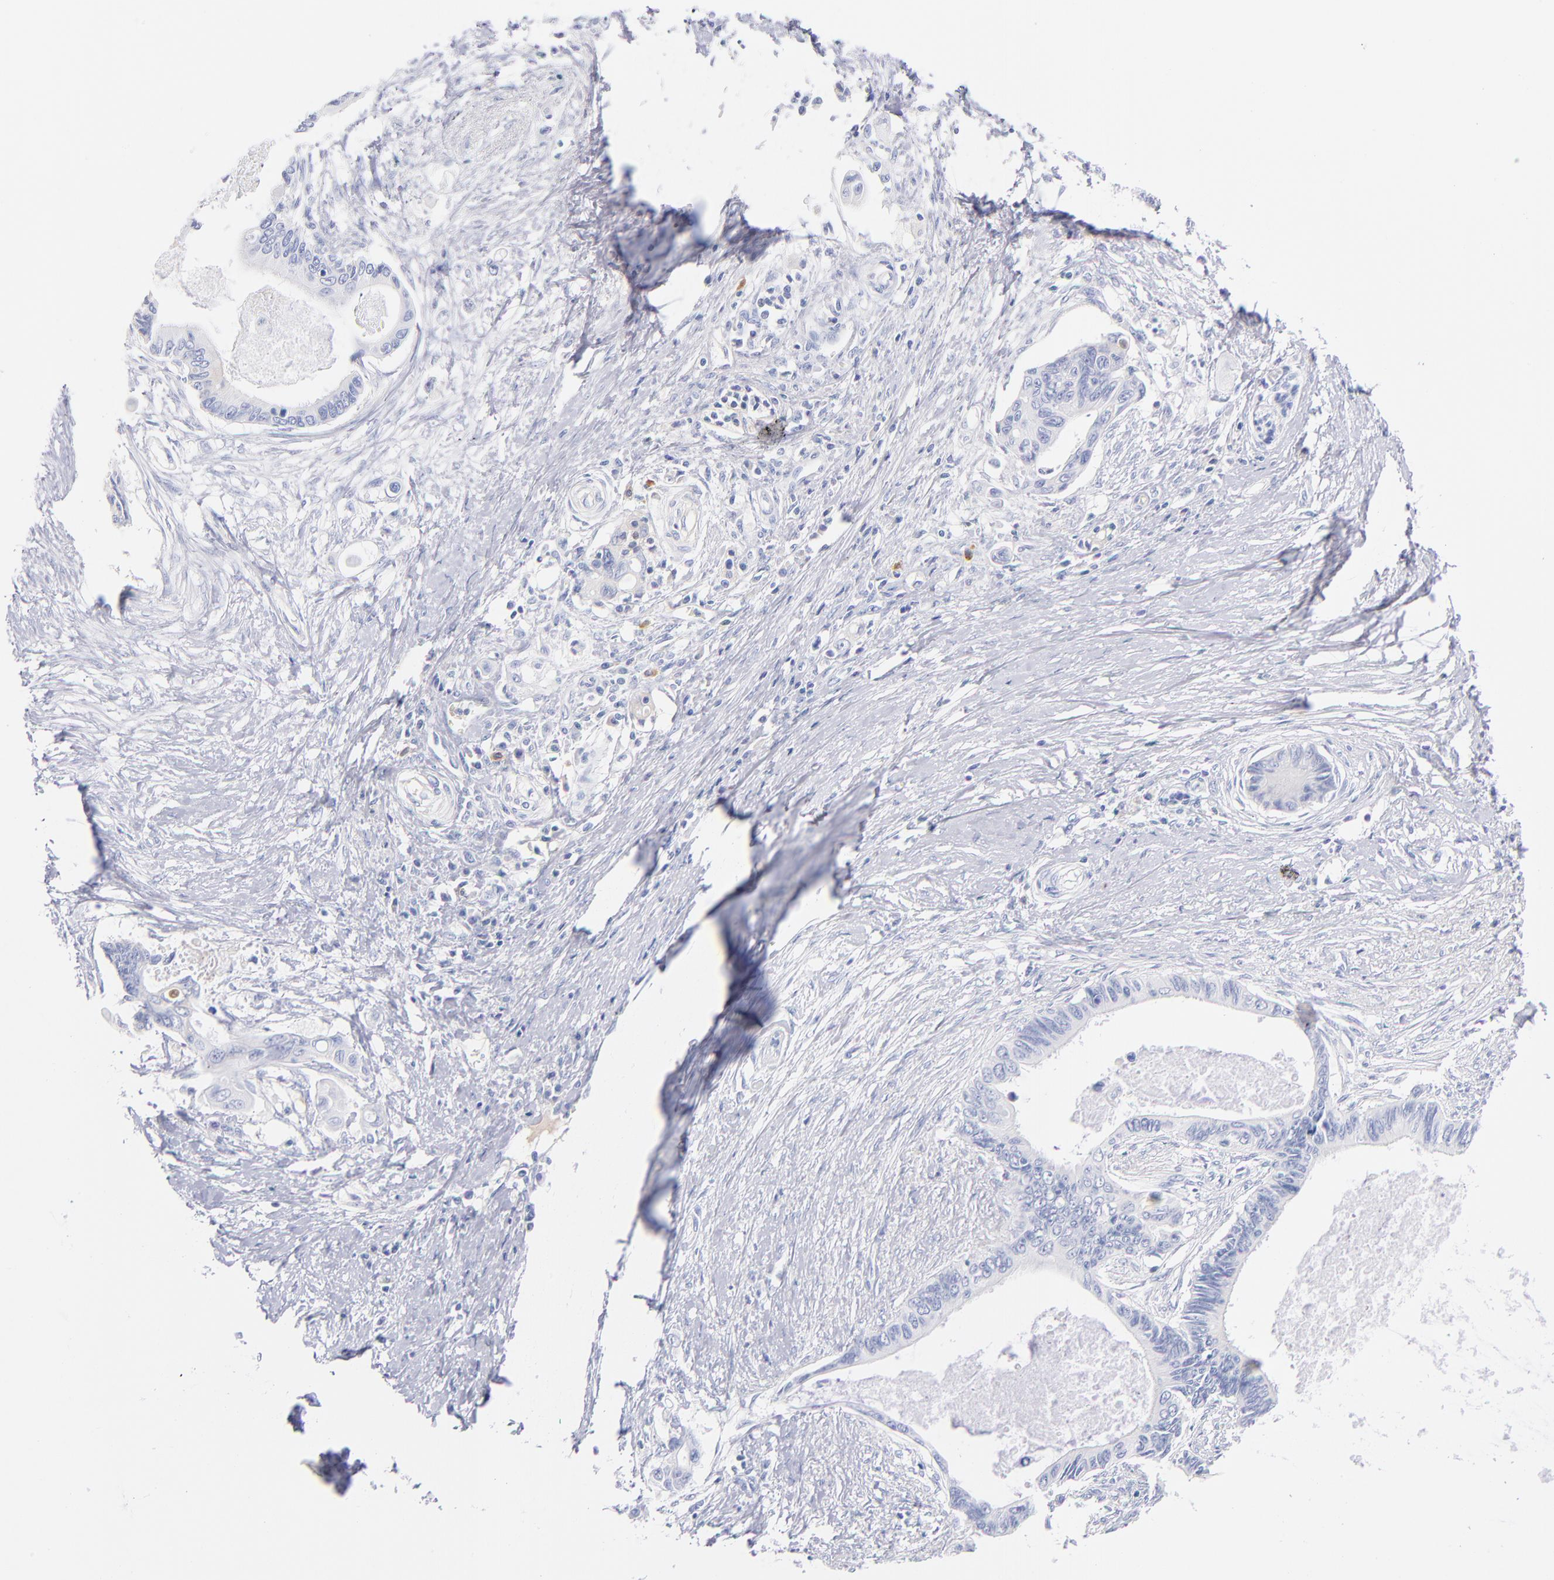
{"staining": {"intensity": "negative", "quantity": "none", "location": "none"}, "tissue": "pancreatic cancer", "cell_type": "Tumor cells", "image_type": "cancer", "snomed": [{"axis": "morphology", "description": "Adenocarcinoma, NOS"}, {"axis": "topography", "description": "Pancreas"}], "caption": "Immunohistochemistry photomicrograph of neoplastic tissue: adenocarcinoma (pancreatic) stained with DAB shows no significant protein staining in tumor cells.", "gene": "HP", "patient": {"sex": "female", "age": 70}}